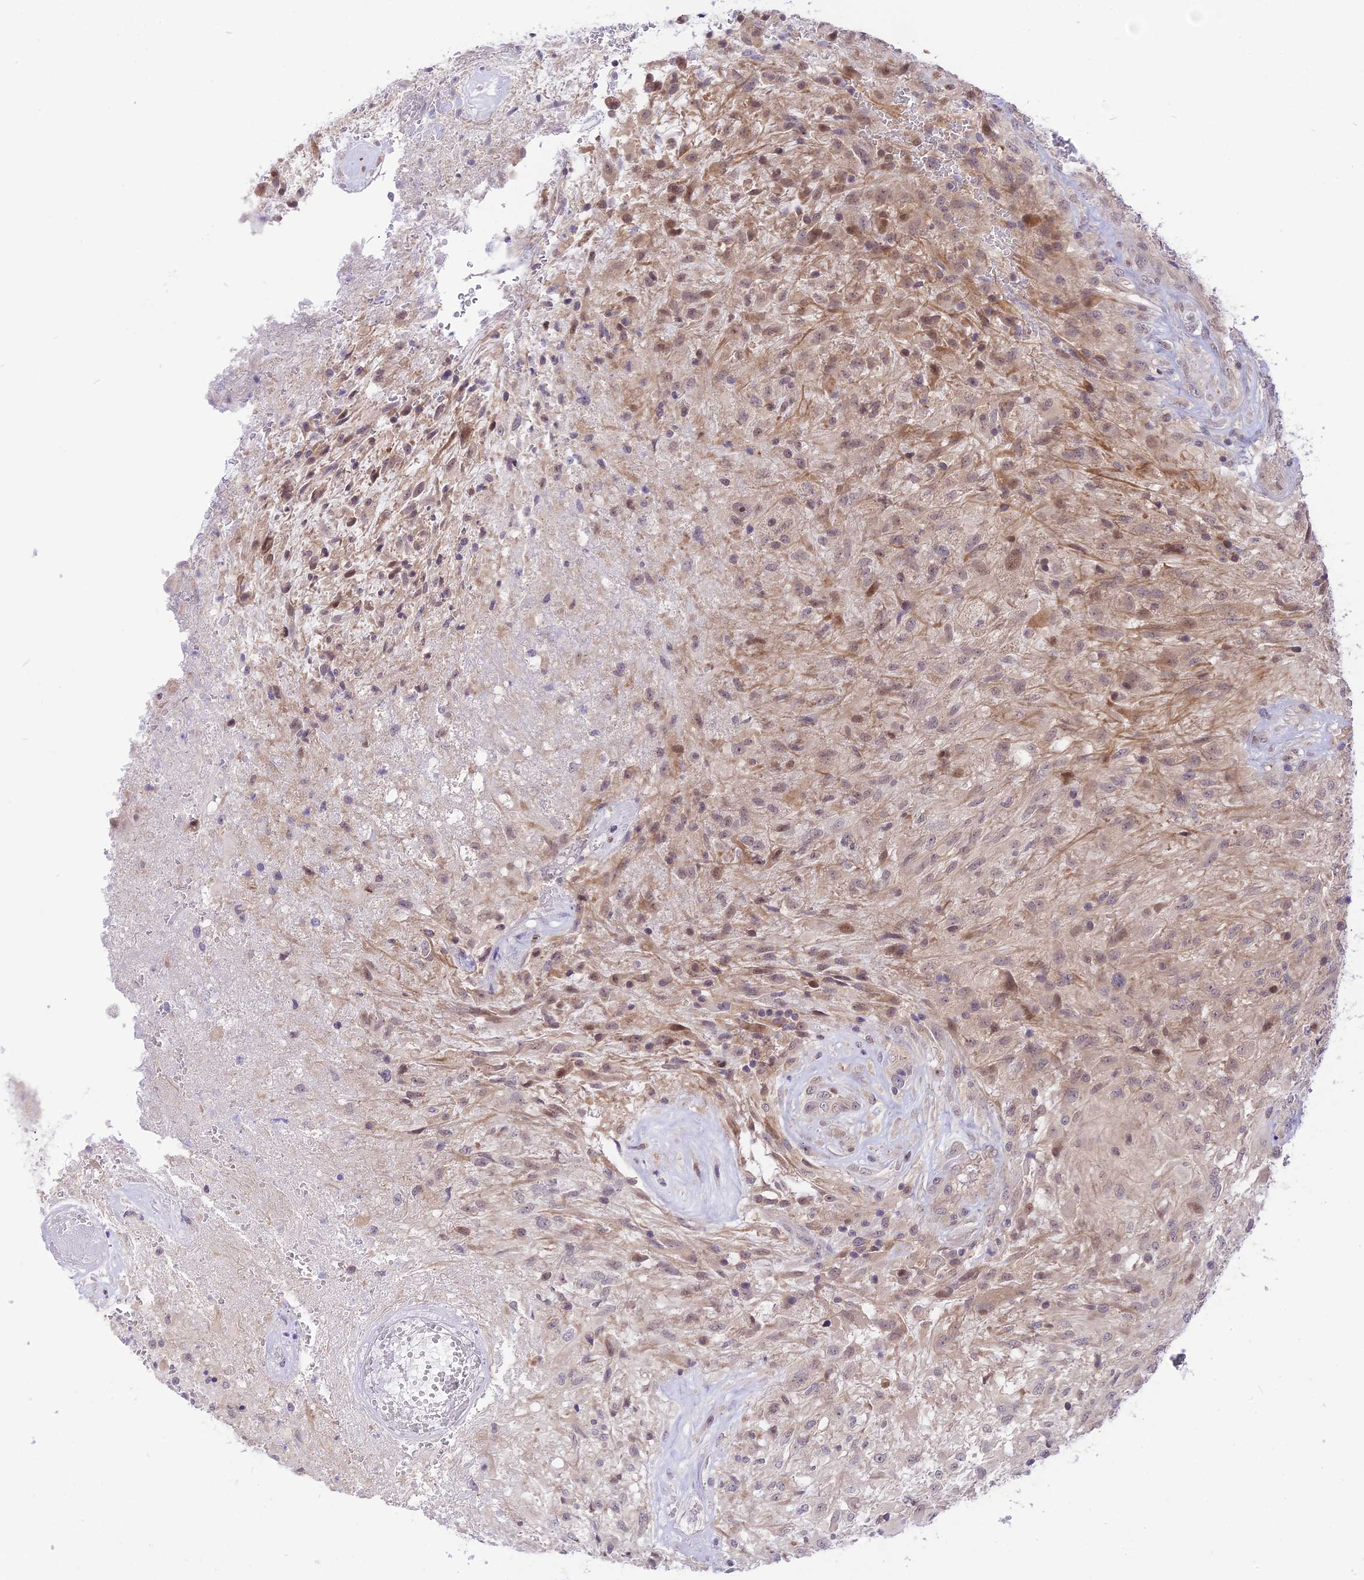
{"staining": {"intensity": "weak", "quantity": "<25%", "location": "cytoplasmic/membranous,nuclear"}, "tissue": "glioma", "cell_type": "Tumor cells", "image_type": "cancer", "snomed": [{"axis": "morphology", "description": "Glioma, malignant, High grade"}, {"axis": "topography", "description": "Brain"}], "caption": "DAB immunohistochemical staining of high-grade glioma (malignant) exhibits no significant staining in tumor cells.", "gene": "ZNF837", "patient": {"sex": "male", "age": 56}}